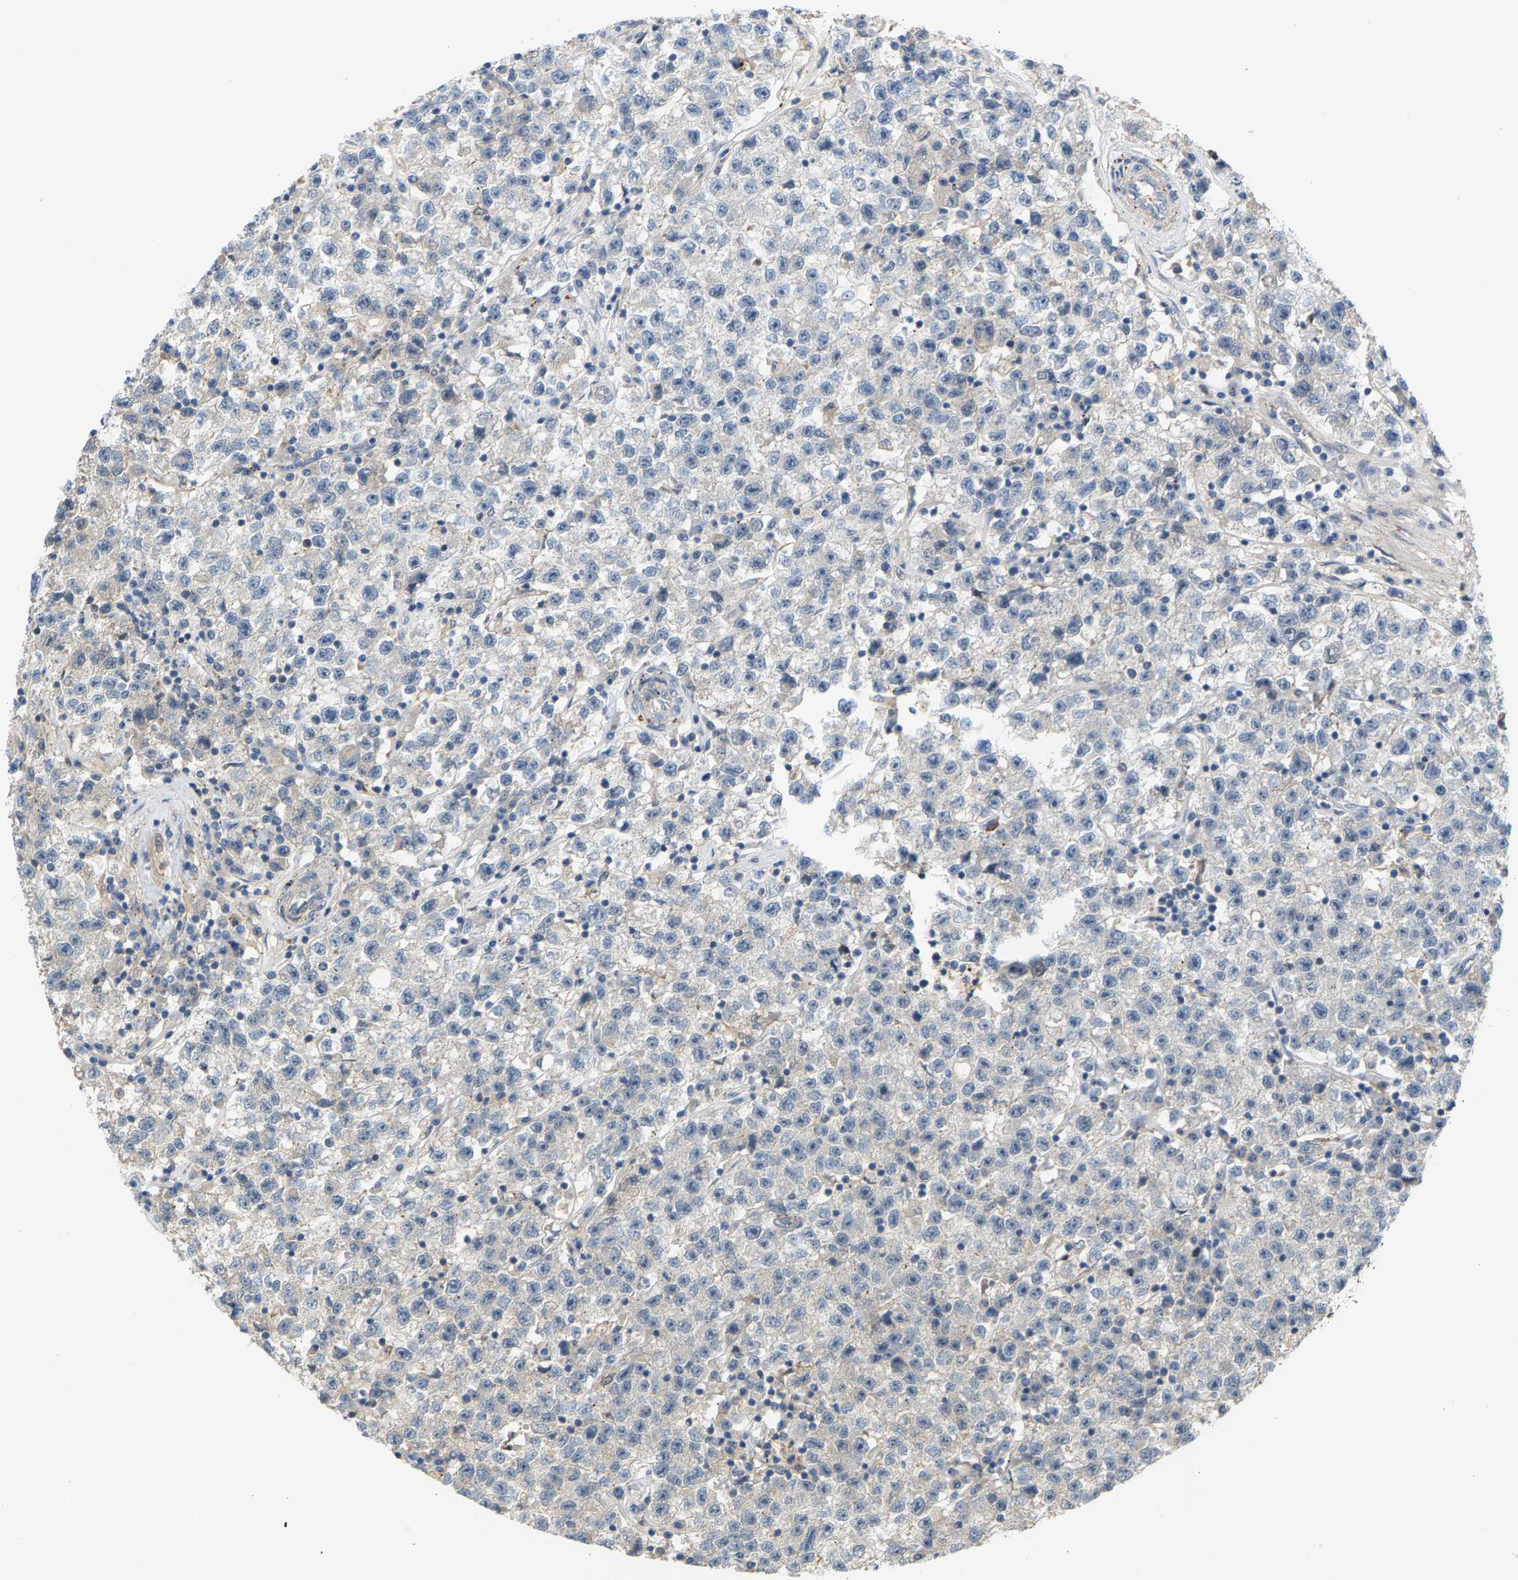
{"staining": {"intensity": "negative", "quantity": "none", "location": "none"}, "tissue": "testis cancer", "cell_type": "Tumor cells", "image_type": "cancer", "snomed": [{"axis": "morphology", "description": "Seminoma, NOS"}, {"axis": "topography", "description": "Testis"}], "caption": "DAB immunohistochemical staining of seminoma (testis) shows no significant staining in tumor cells.", "gene": "KRTAP27-1", "patient": {"sex": "male", "age": 22}}